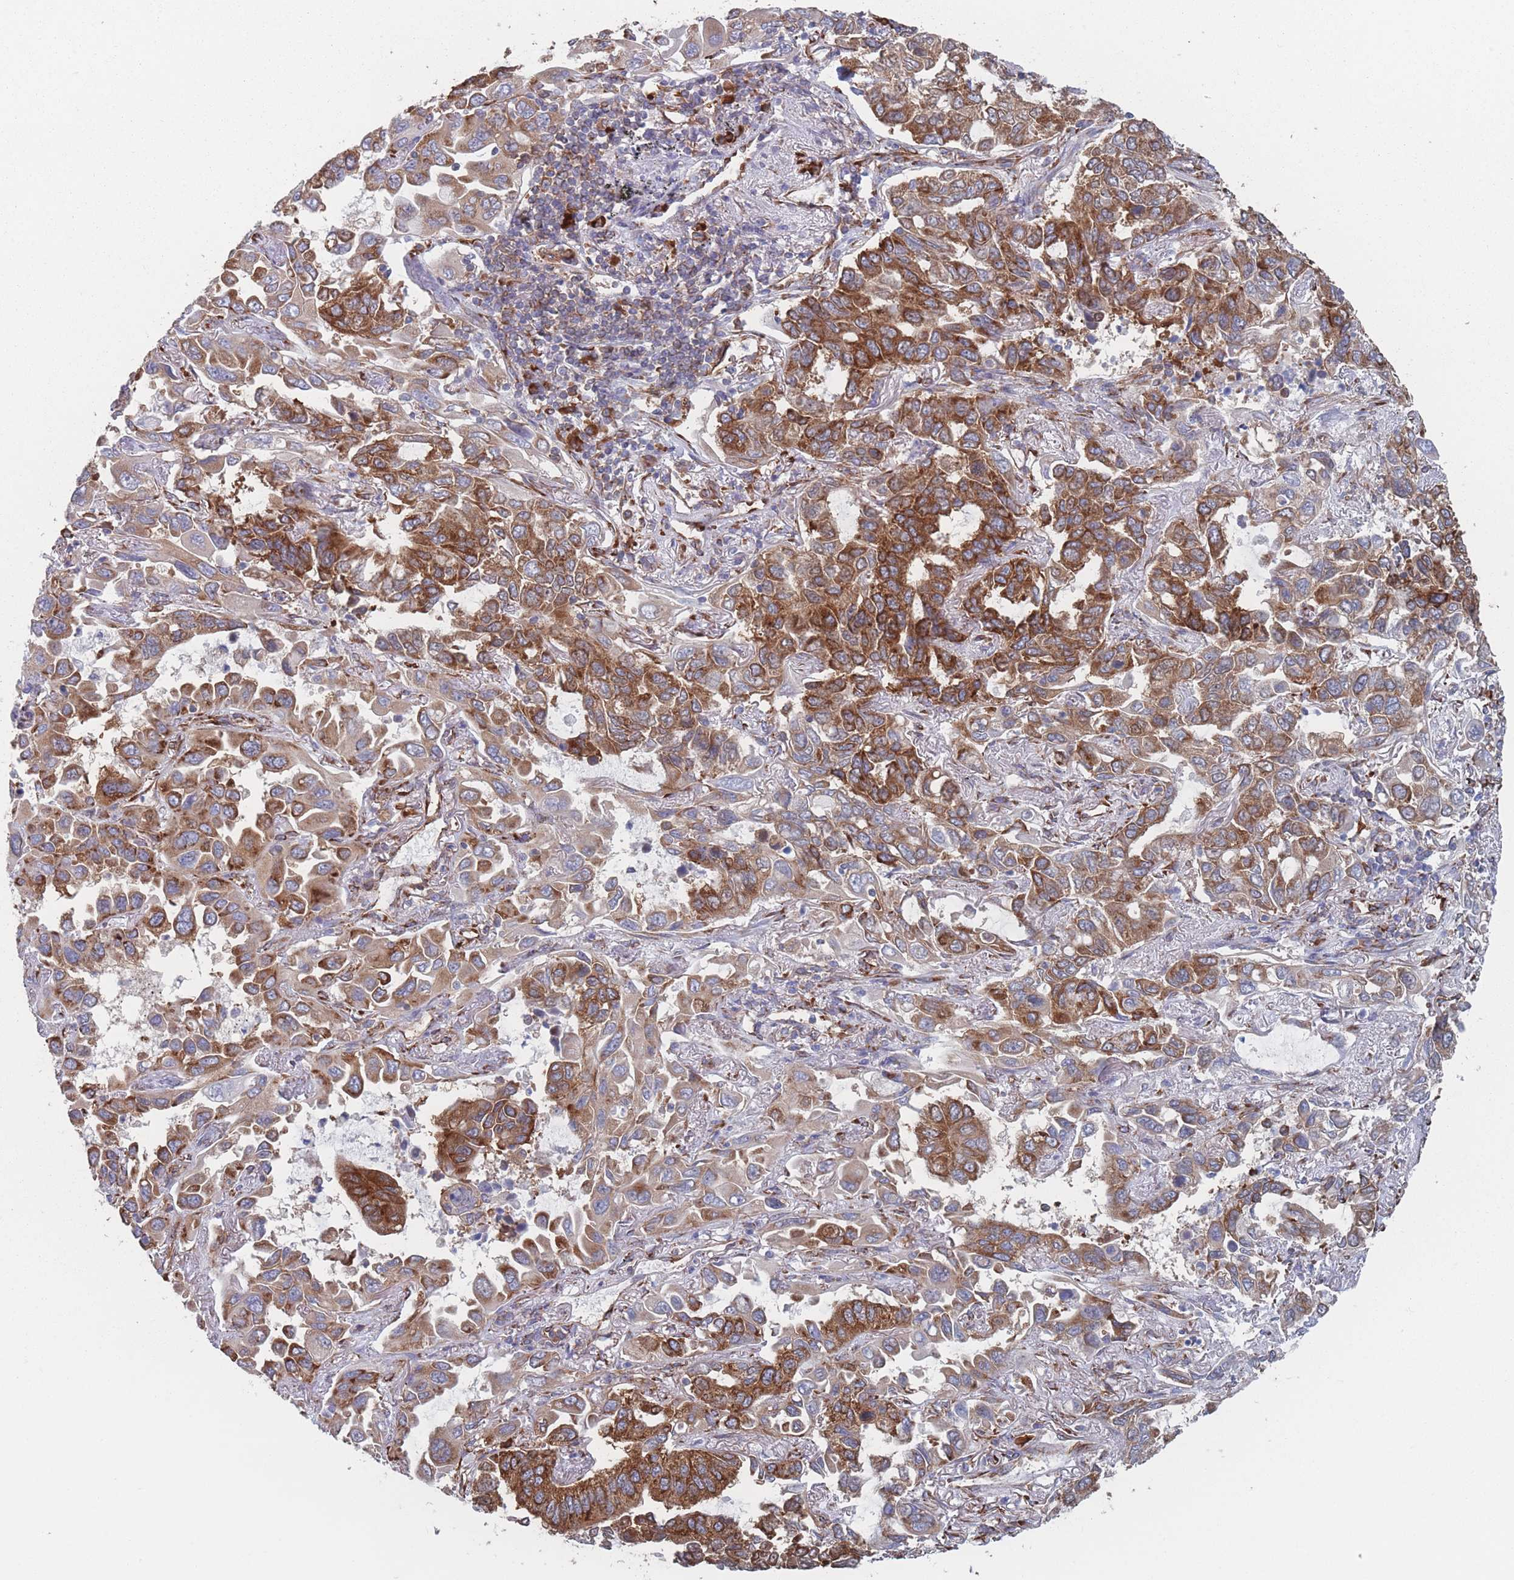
{"staining": {"intensity": "strong", "quantity": ">75%", "location": "cytoplasmic/membranous"}, "tissue": "lung cancer", "cell_type": "Tumor cells", "image_type": "cancer", "snomed": [{"axis": "morphology", "description": "Adenocarcinoma, NOS"}, {"axis": "topography", "description": "Lung"}], "caption": "IHC (DAB) staining of lung adenocarcinoma displays strong cytoplasmic/membranous protein positivity in approximately >75% of tumor cells.", "gene": "EEF1B2", "patient": {"sex": "male", "age": 64}}